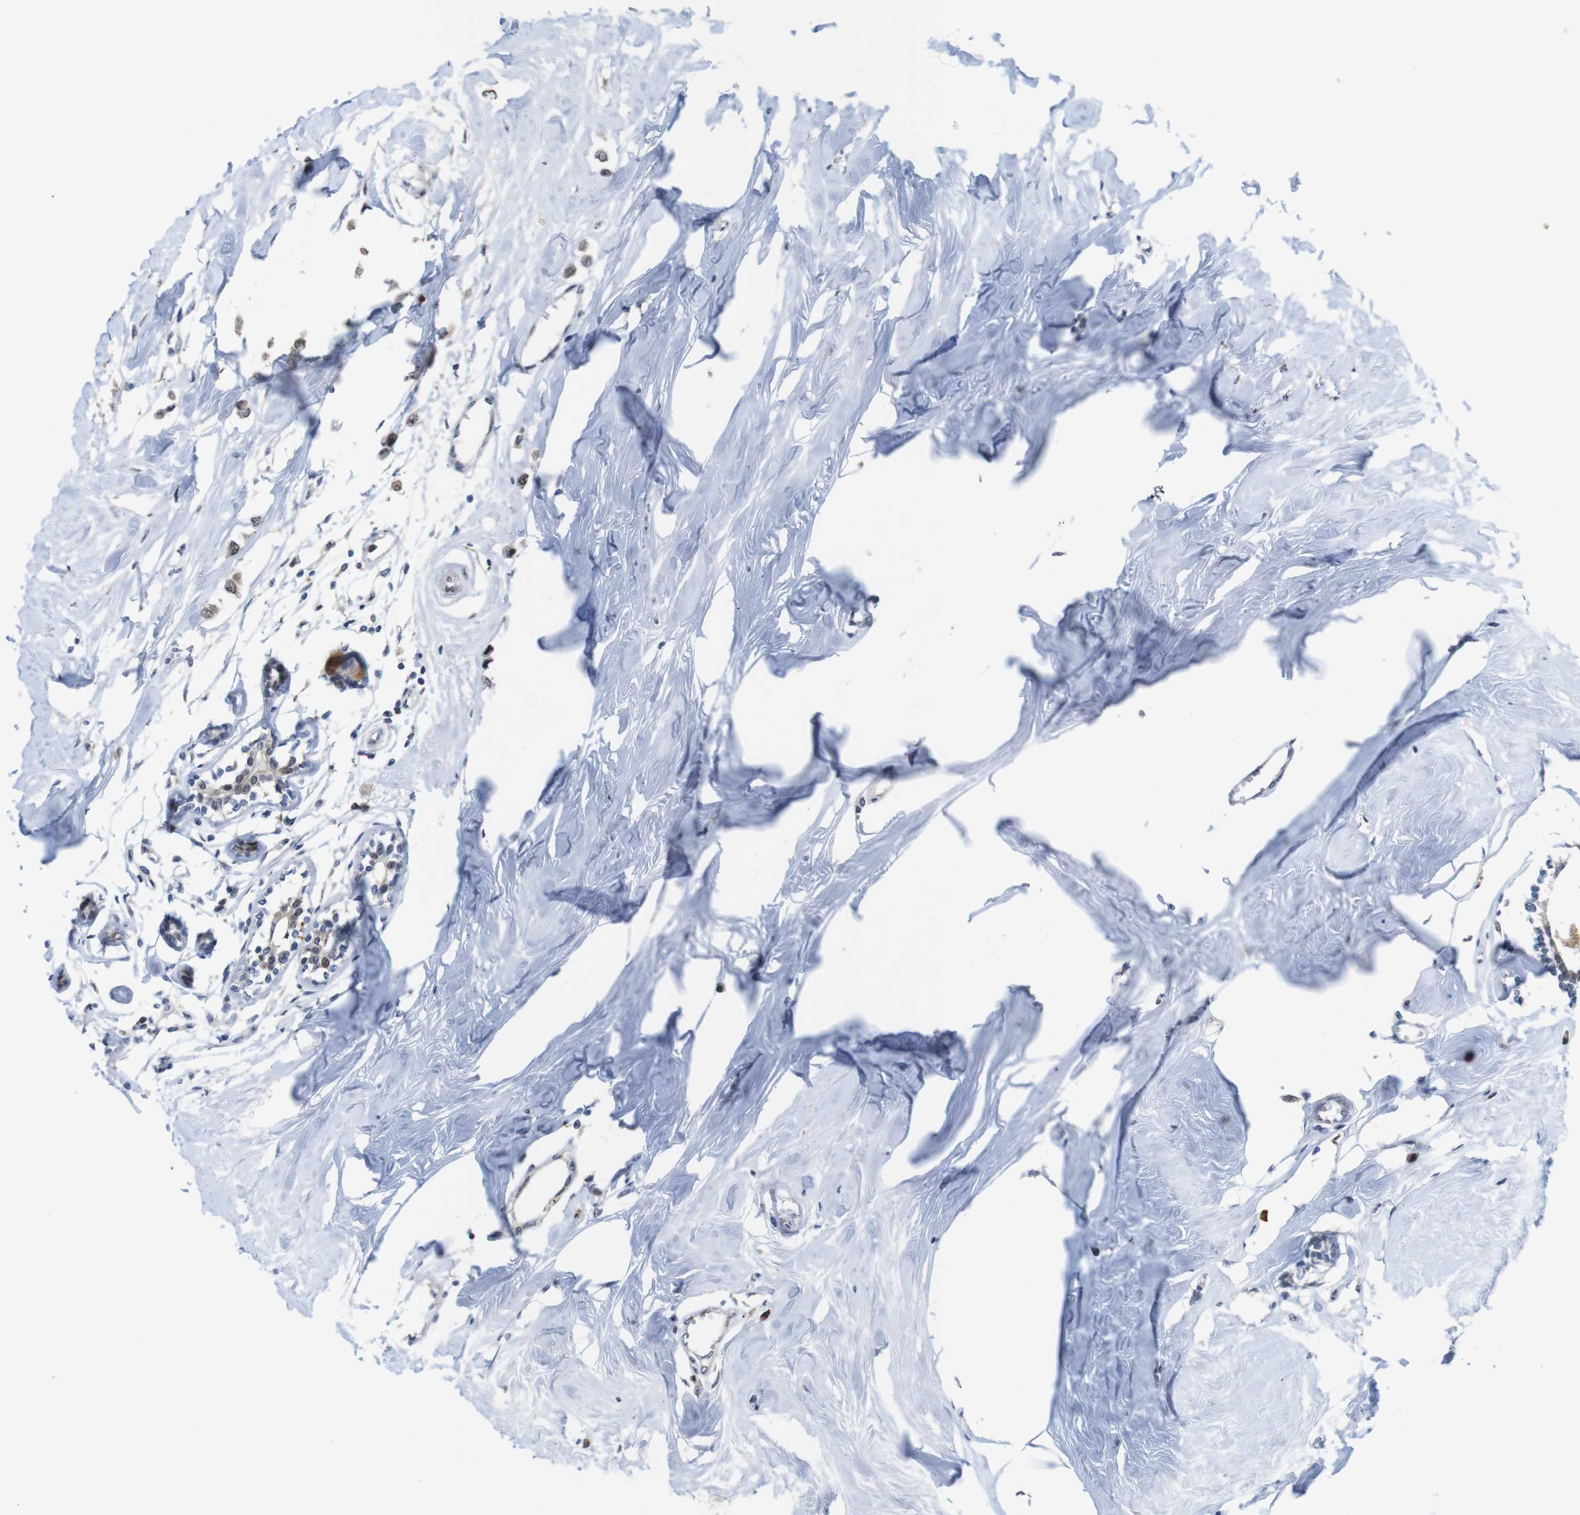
{"staining": {"intensity": "moderate", "quantity": ">75%", "location": "cytoplasmic/membranous,nuclear"}, "tissue": "breast cancer", "cell_type": "Tumor cells", "image_type": "cancer", "snomed": [{"axis": "morphology", "description": "Lobular carcinoma"}, {"axis": "topography", "description": "Breast"}], "caption": "This histopathology image reveals breast lobular carcinoma stained with immunohistochemistry to label a protein in brown. The cytoplasmic/membranous and nuclear of tumor cells show moderate positivity for the protein. Nuclei are counter-stained blue.", "gene": "PNMA8A", "patient": {"sex": "female", "age": 51}}